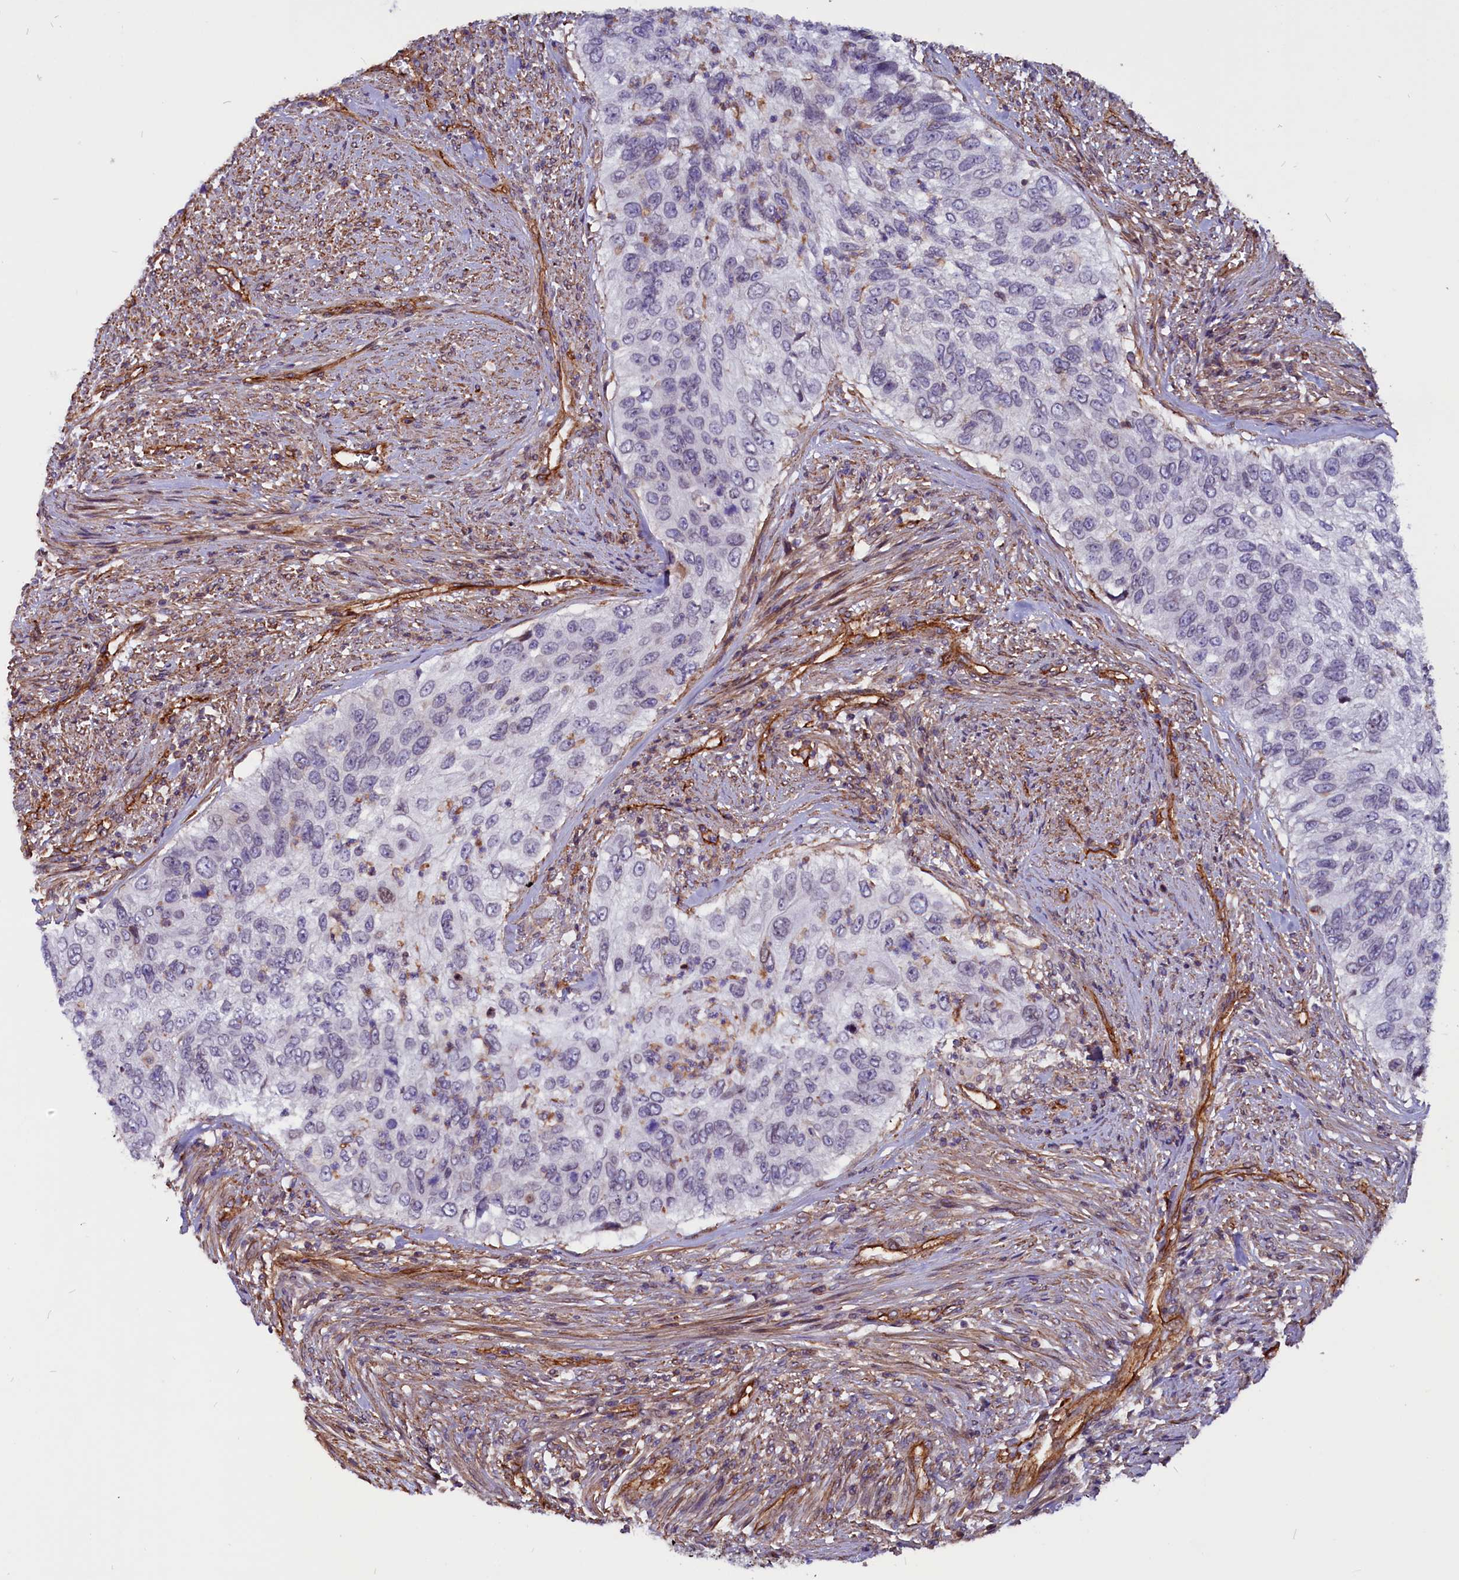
{"staining": {"intensity": "negative", "quantity": "none", "location": "none"}, "tissue": "urothelial cancer", "cell_type": "Tumor cells", "image_type": "cancer", "snomed": [{"axis": "morphology", "description": "Urothelial carcinoma, High grade"}, {"axis": "topography", "description": "Urinary bladder"}], "caption": "The photomicrograph displays no staining of tumor cells in urothelial carcinoma (high-grade).", "gene": "ZNF749", "patient": {"sex": "female", "age": 60}}